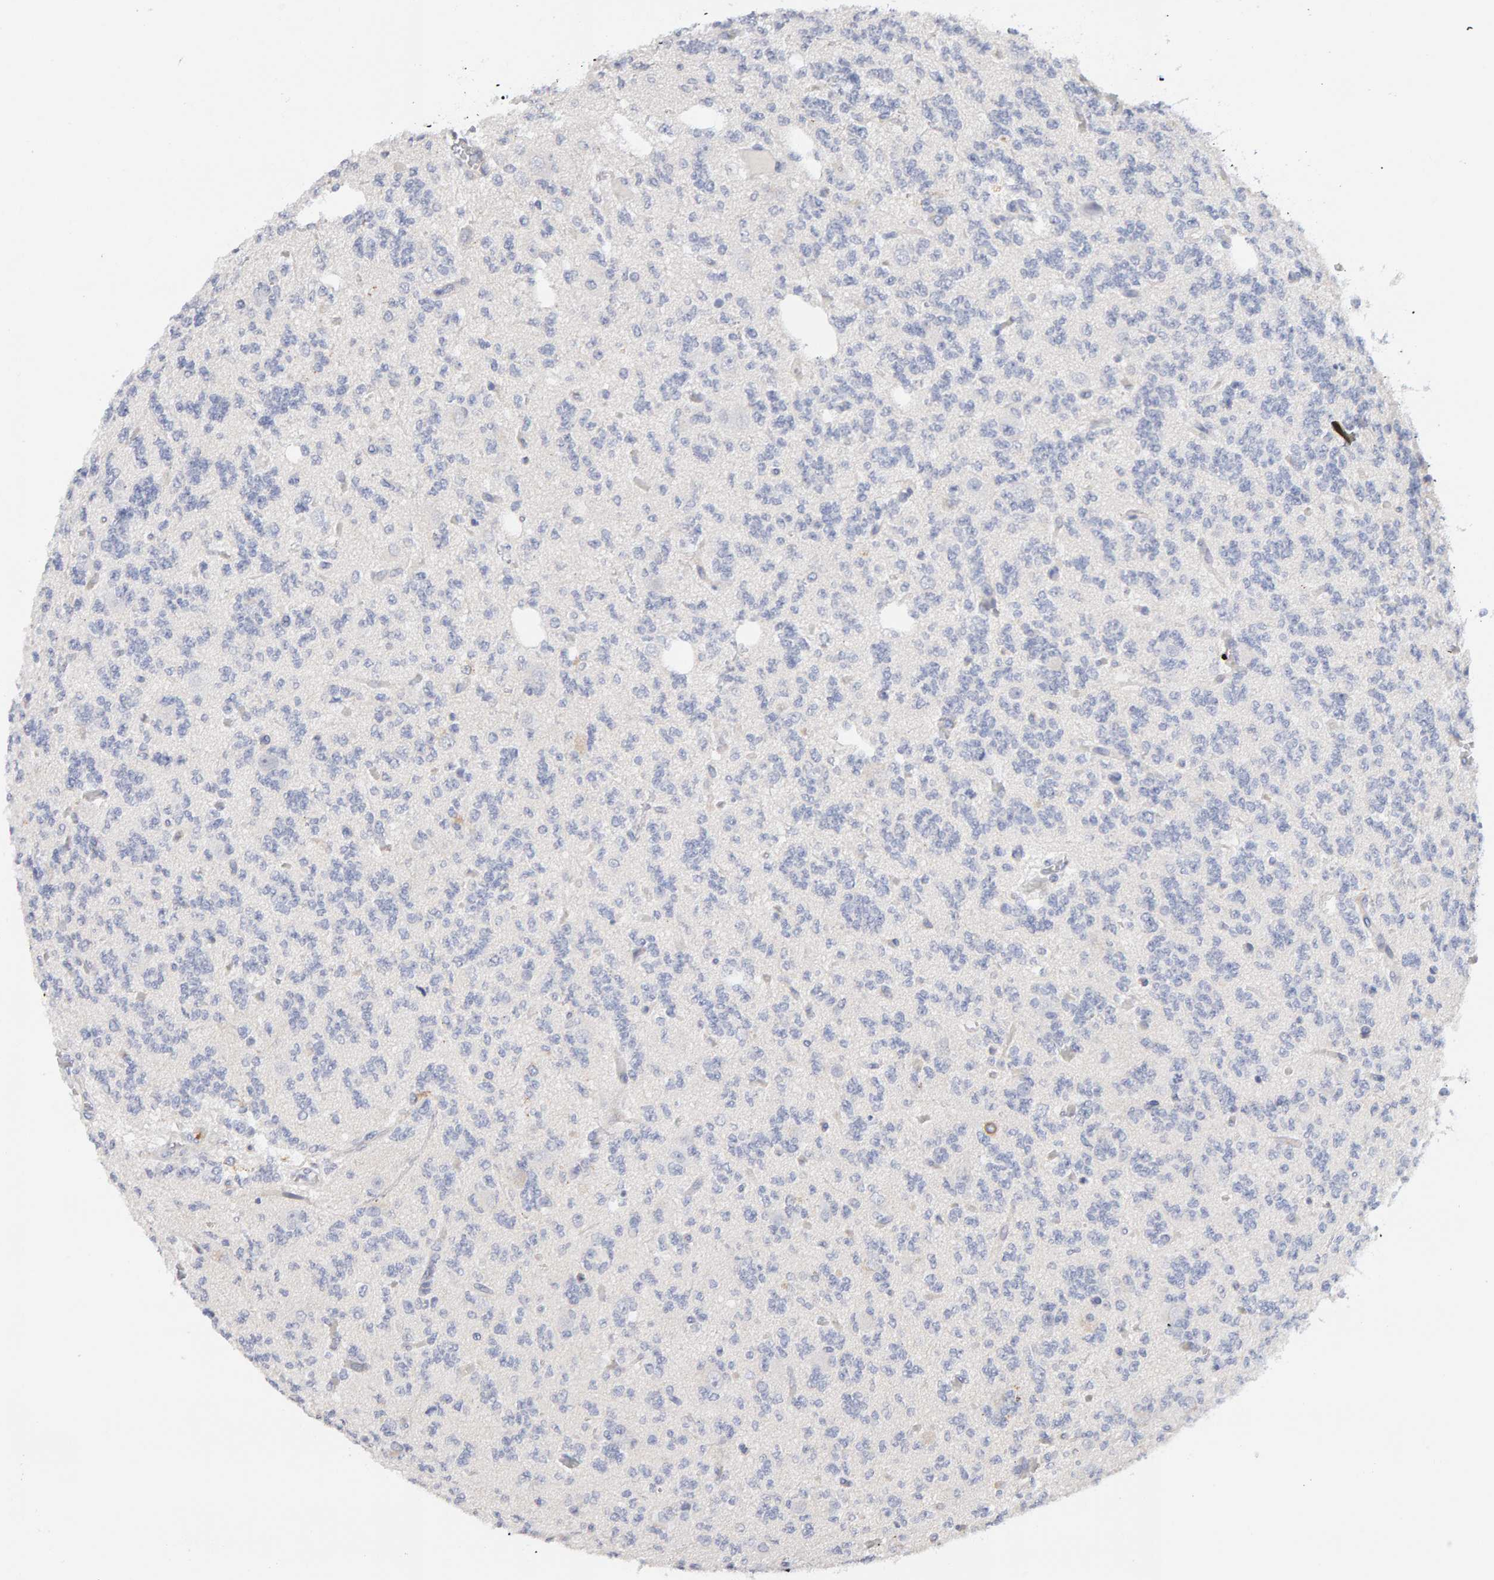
{"staining": {"intensity": "negative", "quantity": "none", "location": "none"}, "tissue": "glioma", "cell_type": "Tumor cells", "image_type": "cancer", "snomed": [{"axis": "morphology", "description": "Glioma, malignant, Low grade"}, {"axis": "topography", "description": "Brain"}], "caption": "Immunohistochemical staining of low-grade glioma (malignant) displays no significant expression in tumor cells. (DAB IHC with hematoxylin counter stain).", "gene": "METRNL", "patient": {"sex": "male", "age": 38}}